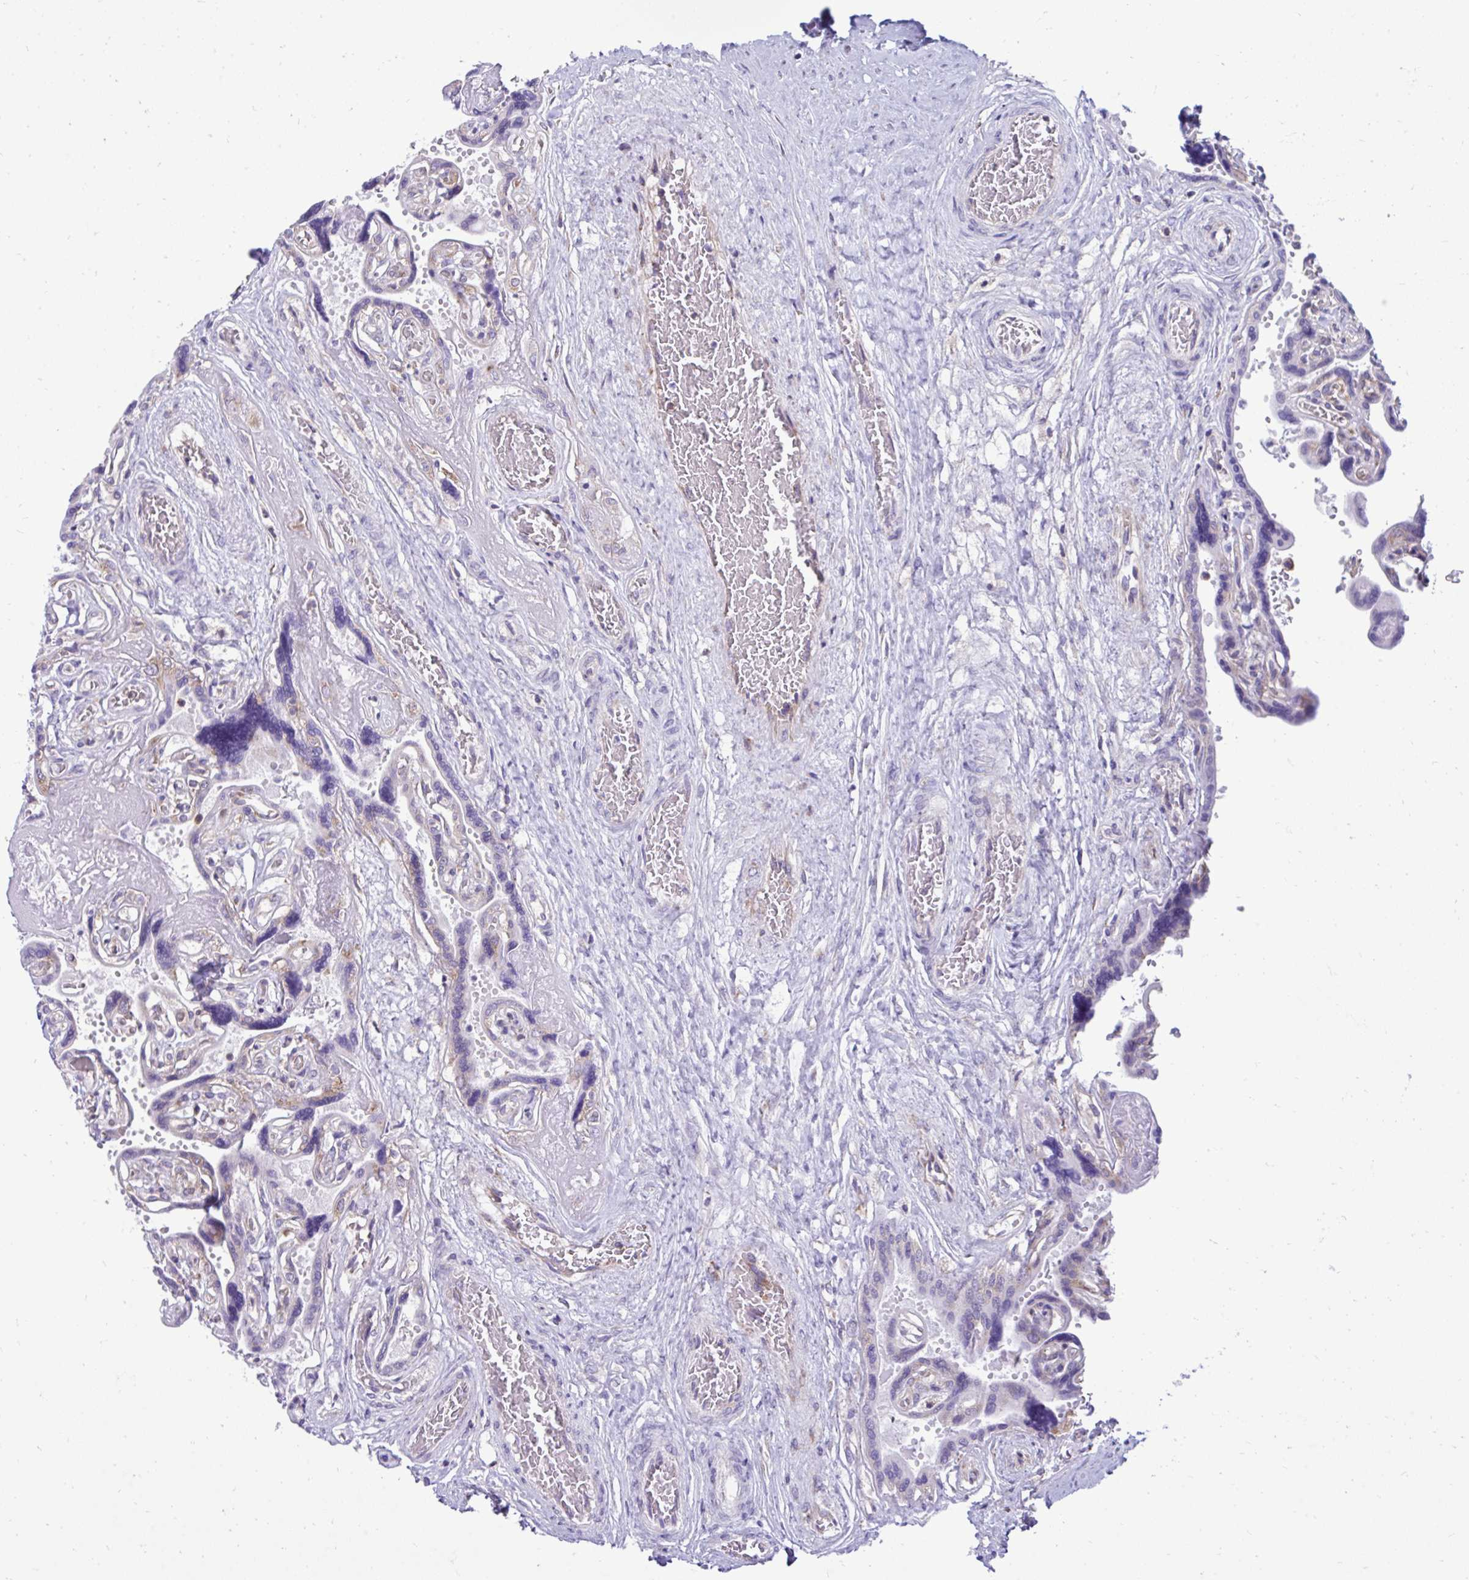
{"staining": {"intensity": "moderate", "quantity": ">75%", "location": "cytoplasmic/membranous"}, "tissue": "placenta", "cell_type": "Decidual cells", "image_type": "normal", "snomed": [{"axis": "morphology", "description": "Normal tissue, NOS"}, {"axis": "topography", "description": "Placenta"}], "caption": "A high-resolution photomicrograph shows immunohistochemistry staining of unremarkable placenta, which shows moderate cytoplasmic/membranous positivity in about >75% of decidual cells. (IHC, brightfield microscopy, high magnification).", "gene": "RPL7", "patient": {"sex": "female", "age": 32}}